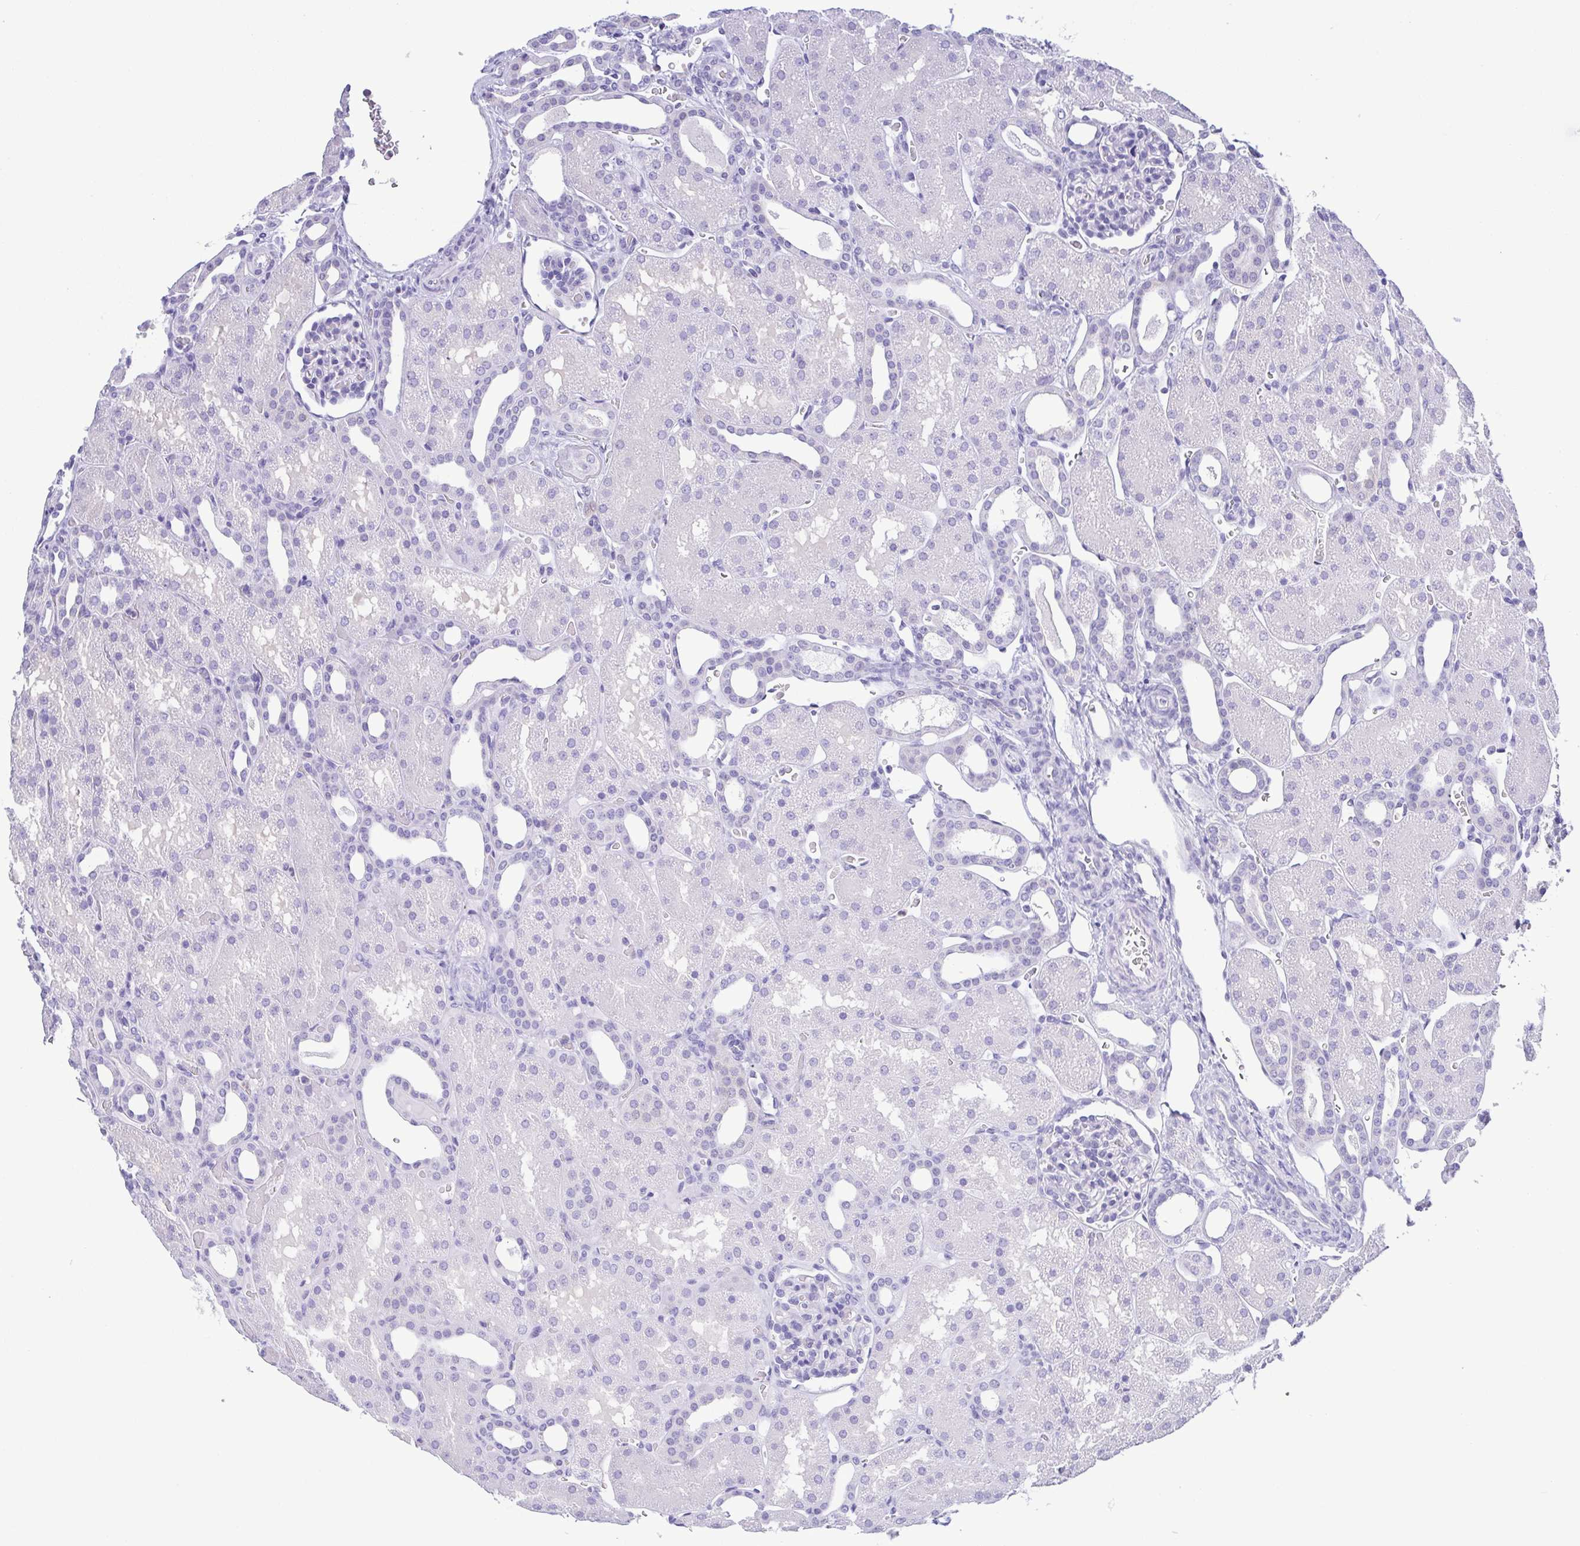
{"staining": {"intensity": "negative", "quantity": "none", "location": "none"}, "tissue": "kidney", "cell_type": "Cells in glomeruli", "image_type": "normal", "snomed": [{"axis": "morphology", "description": "Normal tissue, NOS"}, {"axis": "topography", "description": "Kidney"}], "caption": "The immunohistochemistry micrograph has no significant positivity in cells in glomeruli of kidney. (Brightfield microscopy of DAB IHC at high magnification).", "gene": "LDHC", "patient": {"sex": "male", "age": 2}}